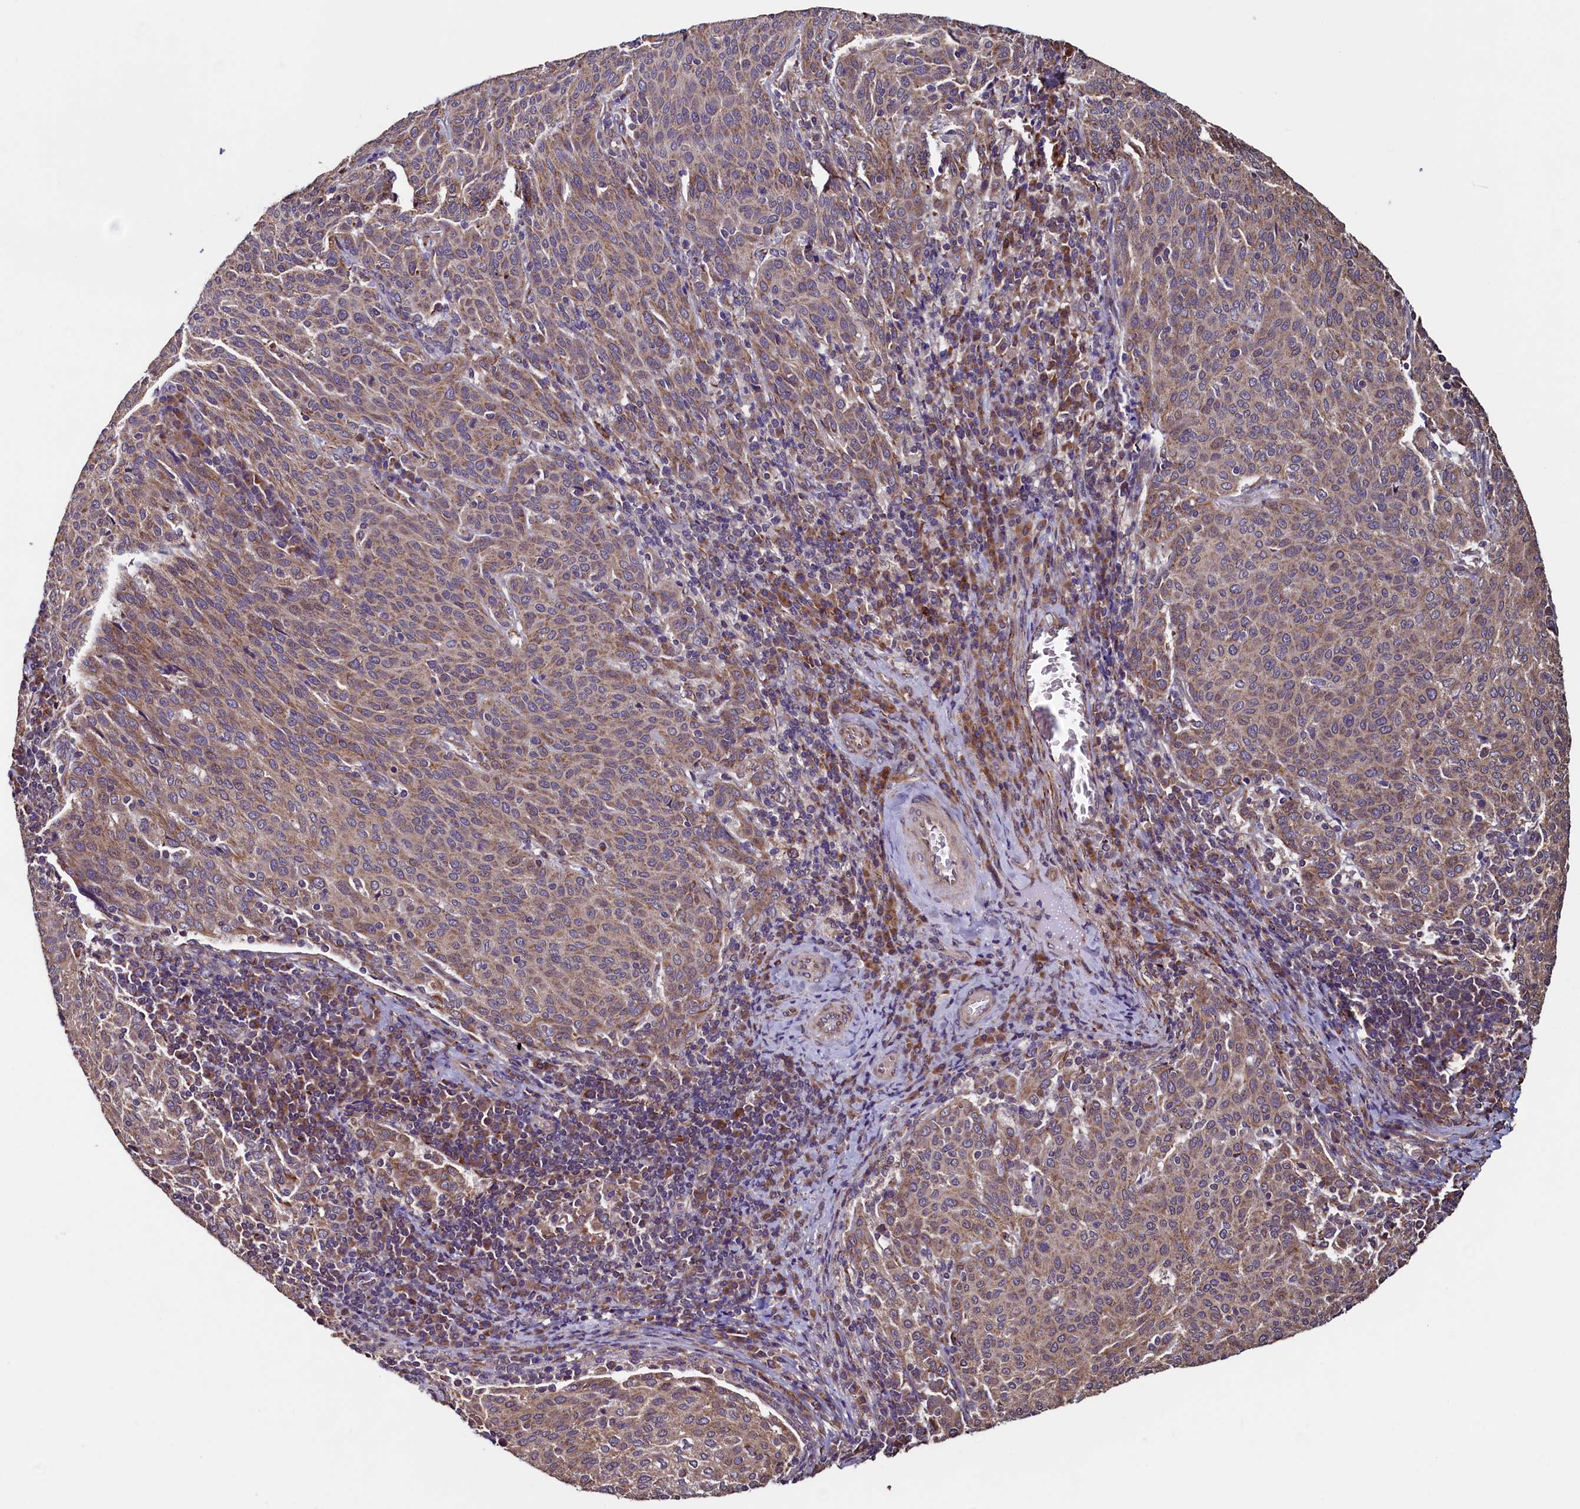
{"staining": {"intensity": "weak", "quantity": "25%-75%", "location": "cytoplasmic/membranous"}, "tissue": "cervical cancer", "cell_type": "Tumor cells", "image_type": "cancer", "snomed": [{"axis": "morphology", "description": "Squamous cell carcinoma, NOS"}, {"axis": "topography", "description": "Cervix"}], "caption": "High-power microscopy captured an immunohistochemistry image of cervical squamous cell carcinoma, revealing weak cytoplasmic/membranous staining in about 25%-75% of tumor cells. (brown staining indicates protein expression, while blue staining denotes nuclei).", "gene": "RBFA", "patient": {"sex": "female", "age": 46}}